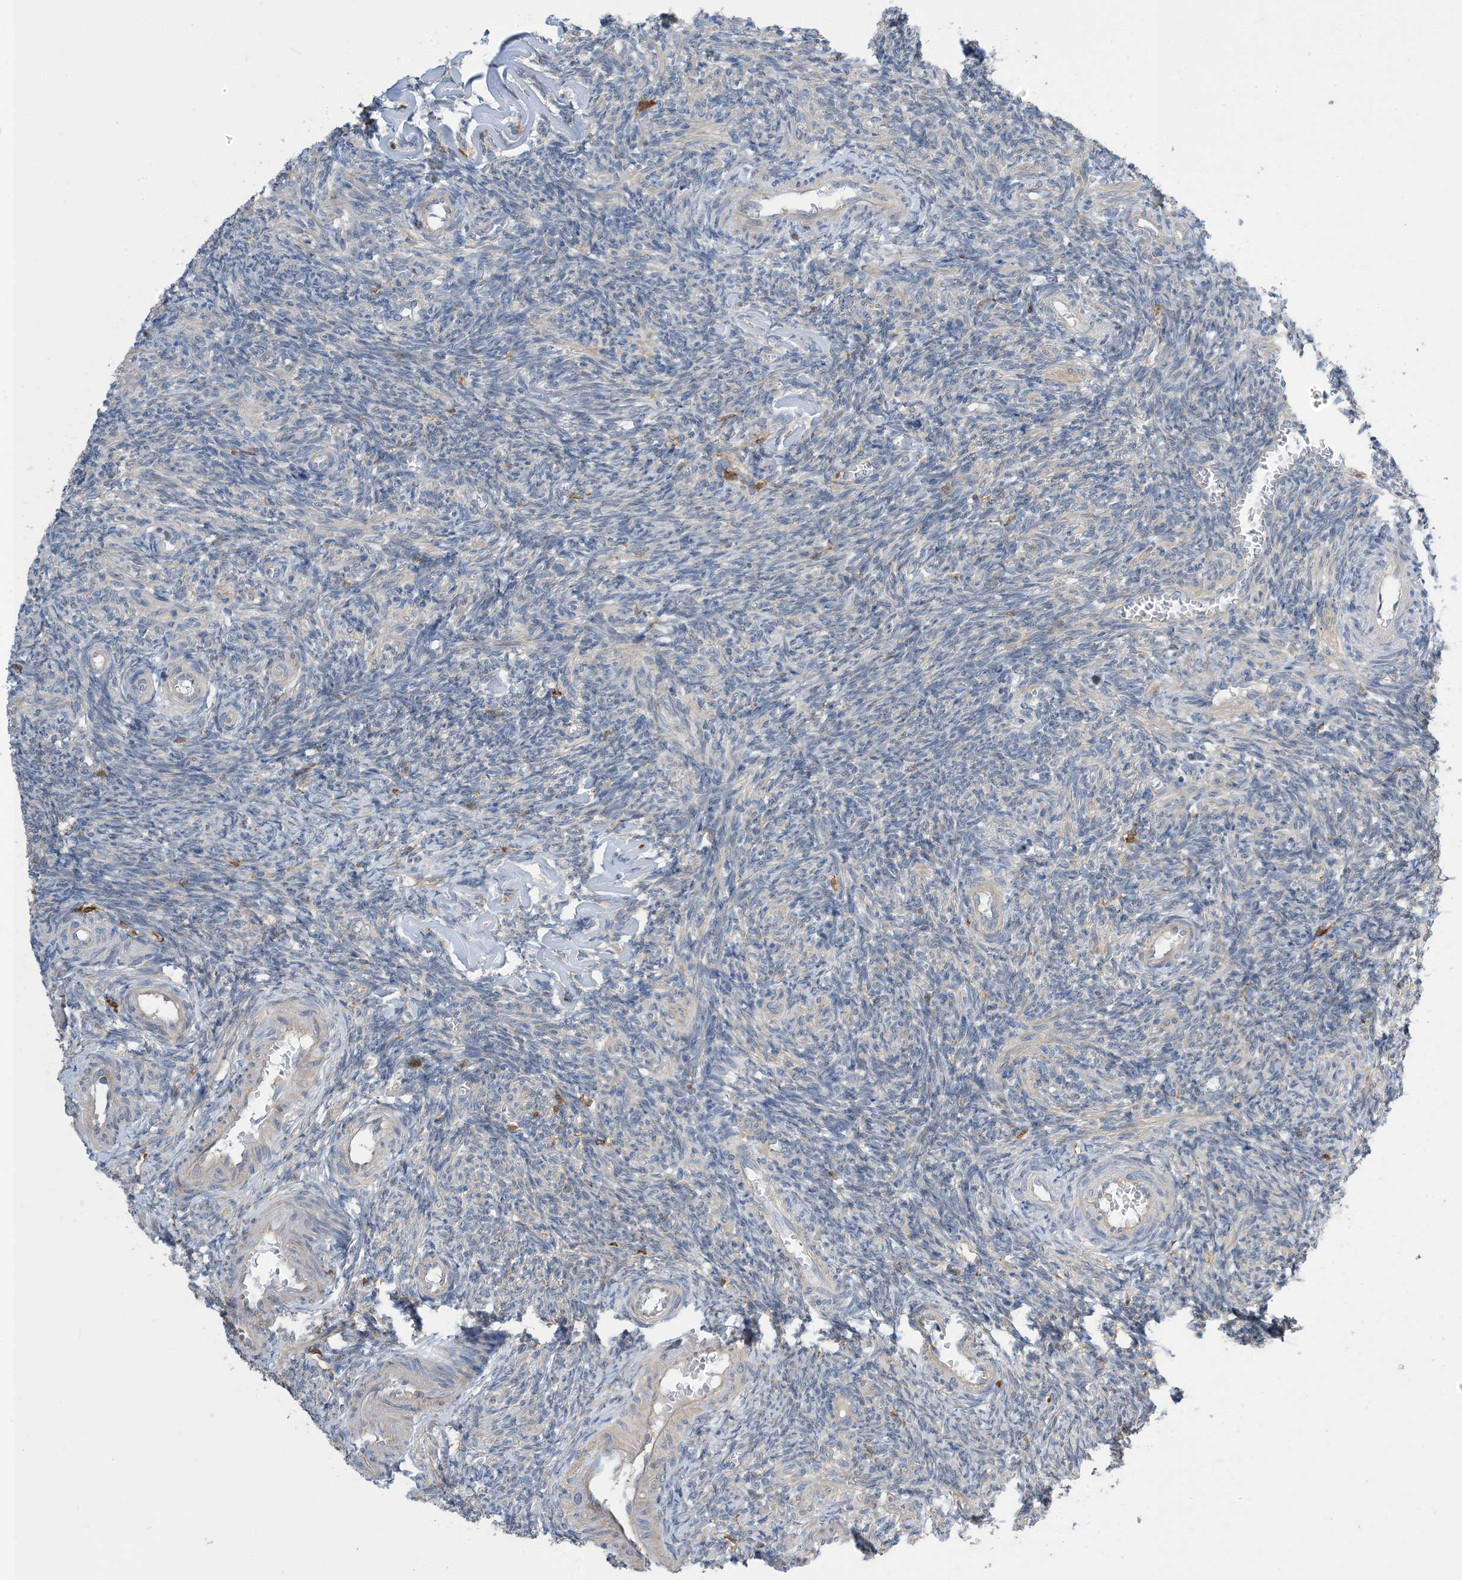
{"staining": {"intensity": "negative", "quantity": "none", "location": "none"}, "tissue": "ovary", "cell_type": "Ovarian stroma cells", "image_type": "normal", "snomed": [{"axis": "morphology", "description": "Normal tissue, NOS"}, {"axis": "topography", "description": "Ovary"}], "caption": "Immunohistochemical staining of unremarkable human ovary exhibits no significant expression in ovarian stroma cells.", "gene": "NAGK", "patient": {"sex": "female", "age": 27}}